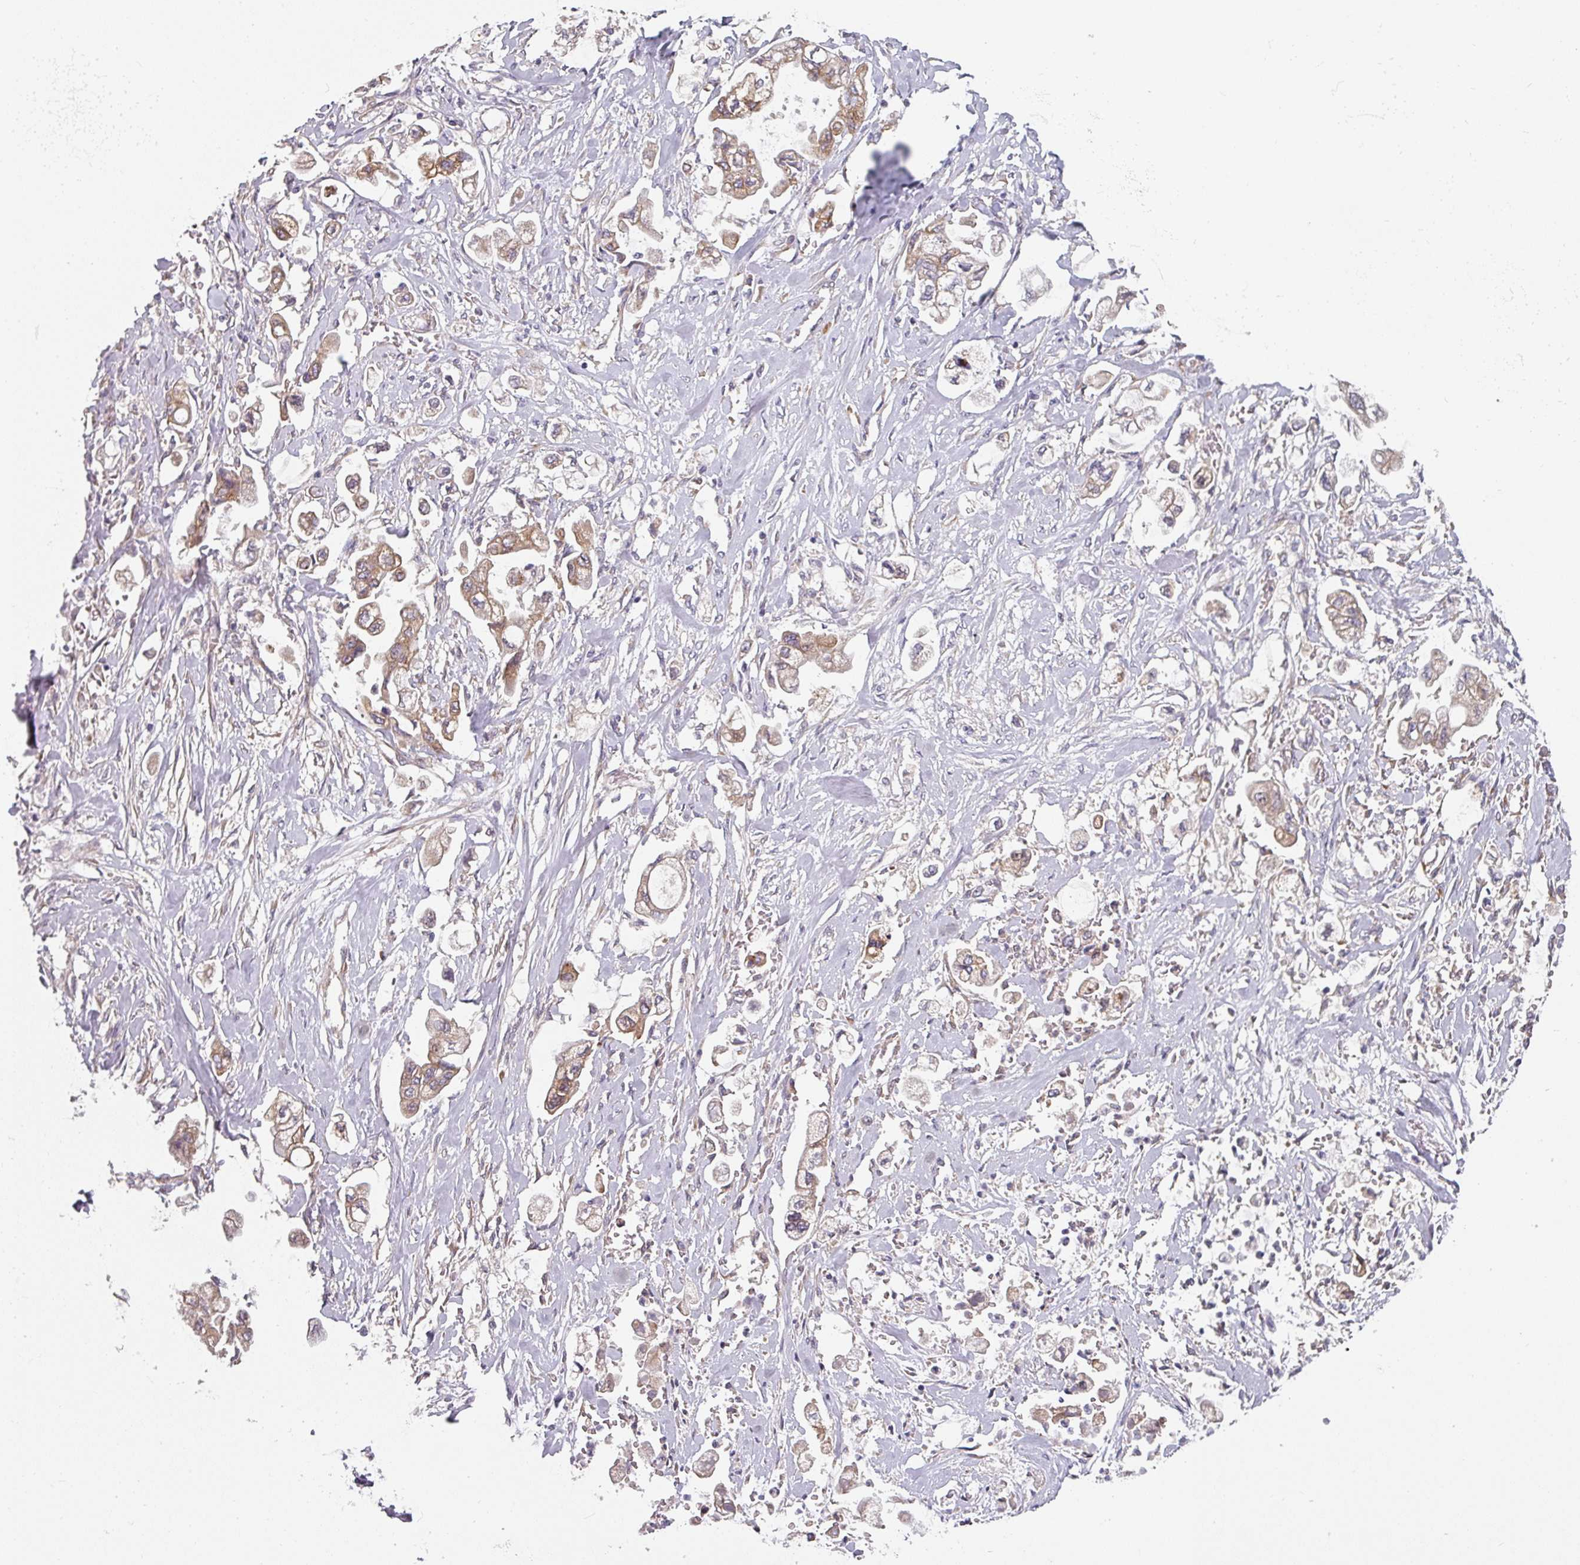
{"staining": {"intensity": "moderate", "quantity": "25%-75%", "location": "cytoplasmic/membranous"}, "tissue": "stomach cancer", "cell_type": "Tumor cells", "image_type": "cancer", "snomed": [{"axis": "morphology", "description": "Adenocarcinoma, NOS"}, {"axis": "topography", "description": "Stomach"}], "caption": "Protein staining by immunohistochemistry displays moderate cytoplasmic/membranous staining in about 25%-75% of tumor cells in stomach cancer.", "gene": "TAPT1", "patient": {"sex": "male", "age": 62}}